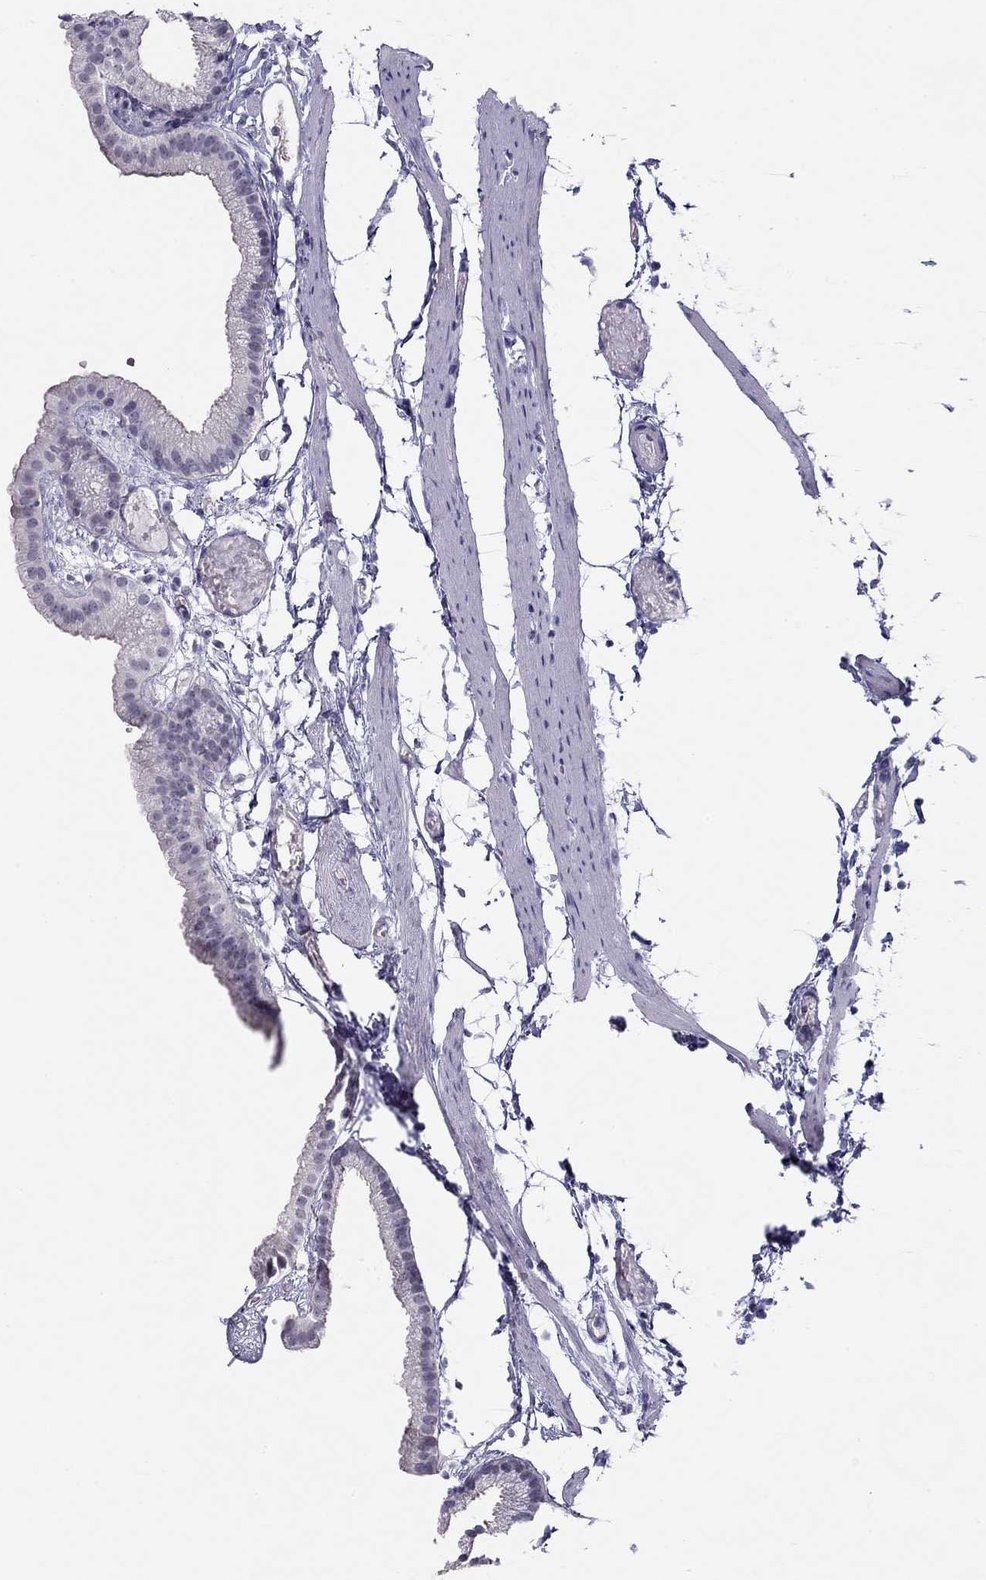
{"staining": {"intensity": "negative", "quantity": "none", "location": "none"}, "tissue": "gallbladder", "cell_type": "Glandular cells", "image_type": "normal", "snomed": [{"axis": "morphology", "description": "Normal tissue, NOS"}, {"axis": "topography", "description": "Gallbladder"}], "caption": "DAB (3,3'-diaminobenzidine) immunohistochemical staining of normal gallbladder displays no significant staining in glandular cells.", "gene": "KCNV2", "patient": {"sex": "female", "age": 45}}